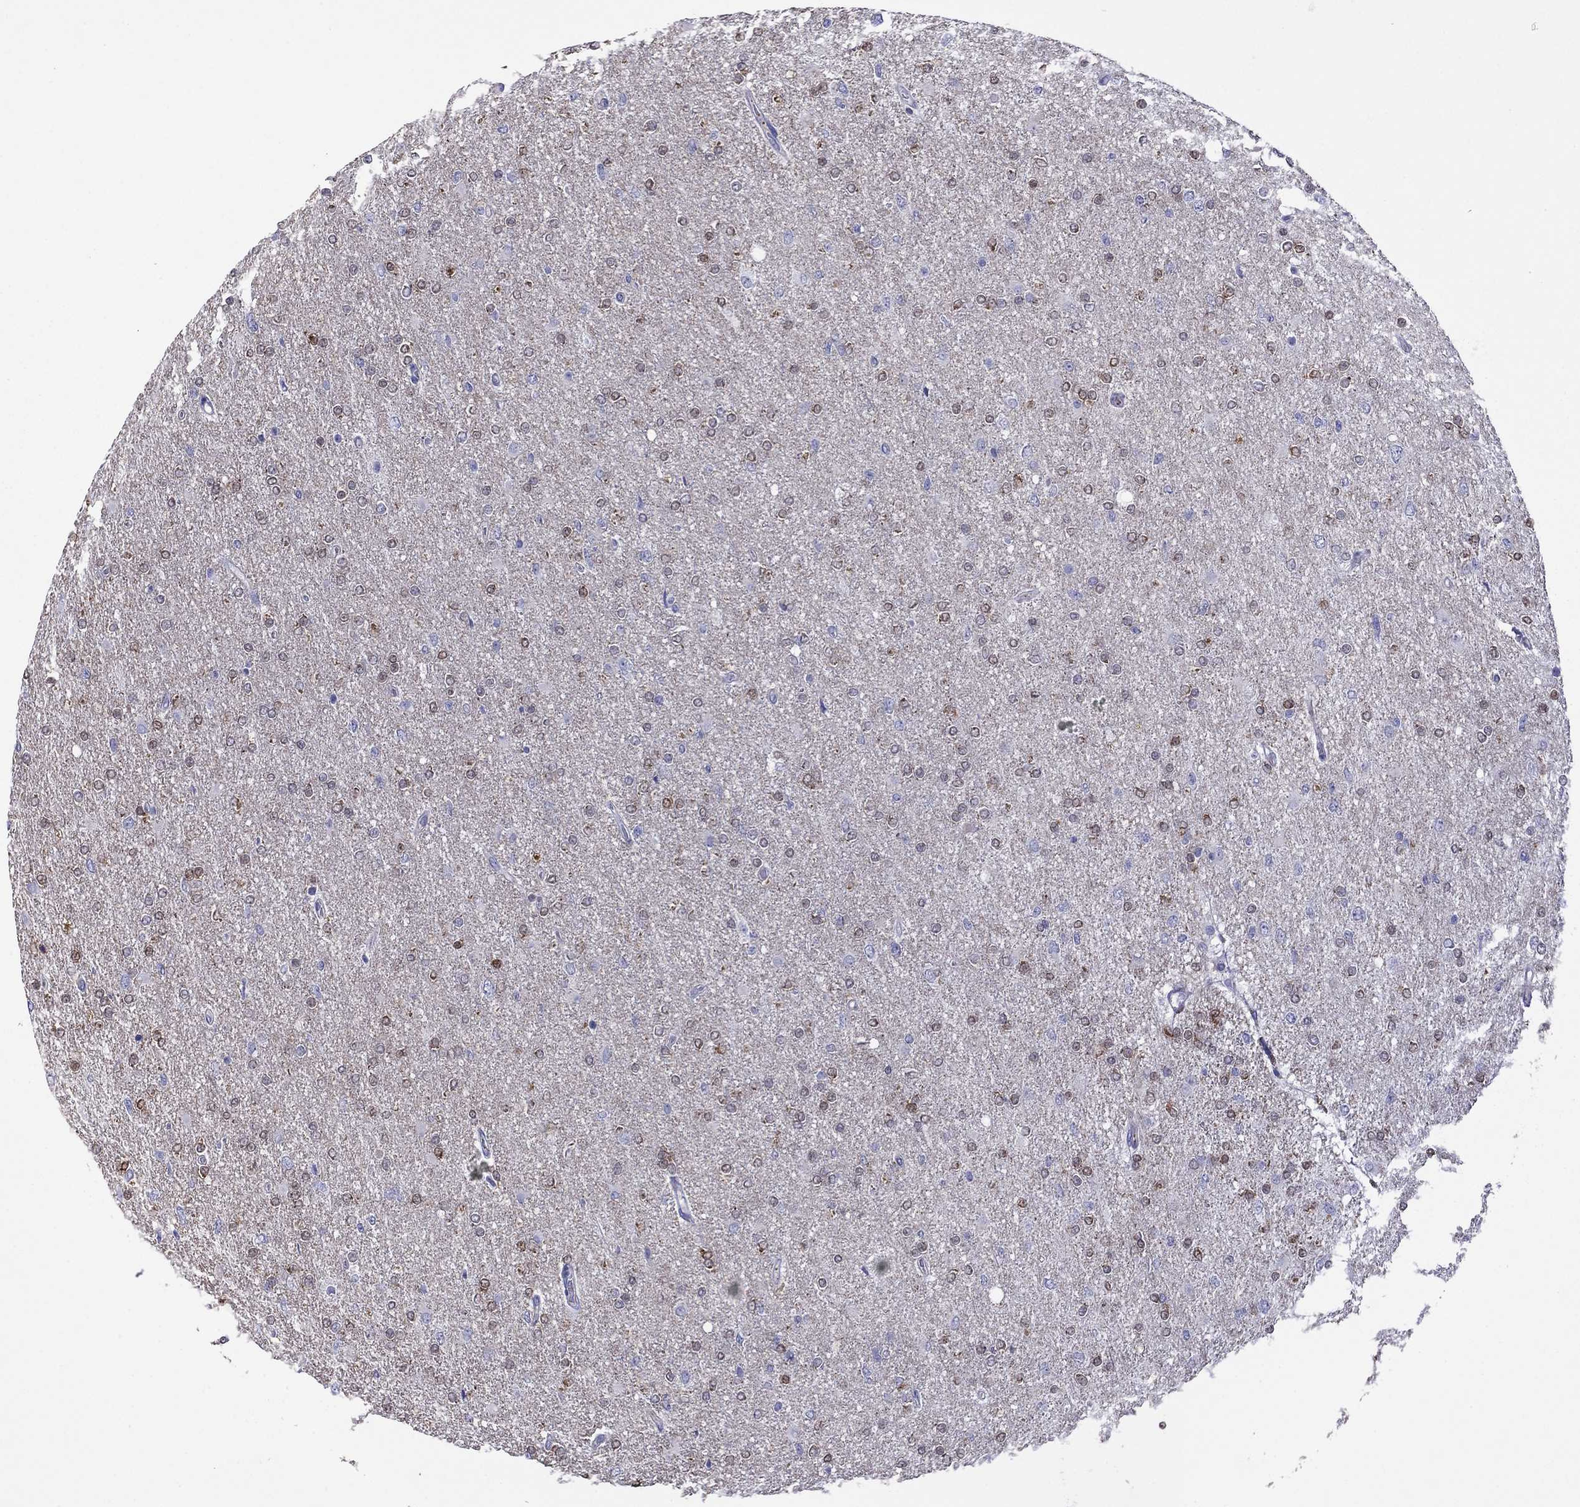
{"staining": {"intensity": "negative", "quantity": "none", "location": "none"}, "tissue": "glioma", "cell_type": "Tumor cells", "image_type": "cancer", "snomed": [{"axis": "morphology", "description": "Glioma, malignant, High grade"}, {"axis": "topography", "description": "Cerebral cortex"}], "caption": "DAB (3,3'-diaminobenzidine) immunohistochemical staining of human glioma displays no significant staining in tumor cells.", "gene": "STAR", "patient": {"sex": "male", "age": 70}}